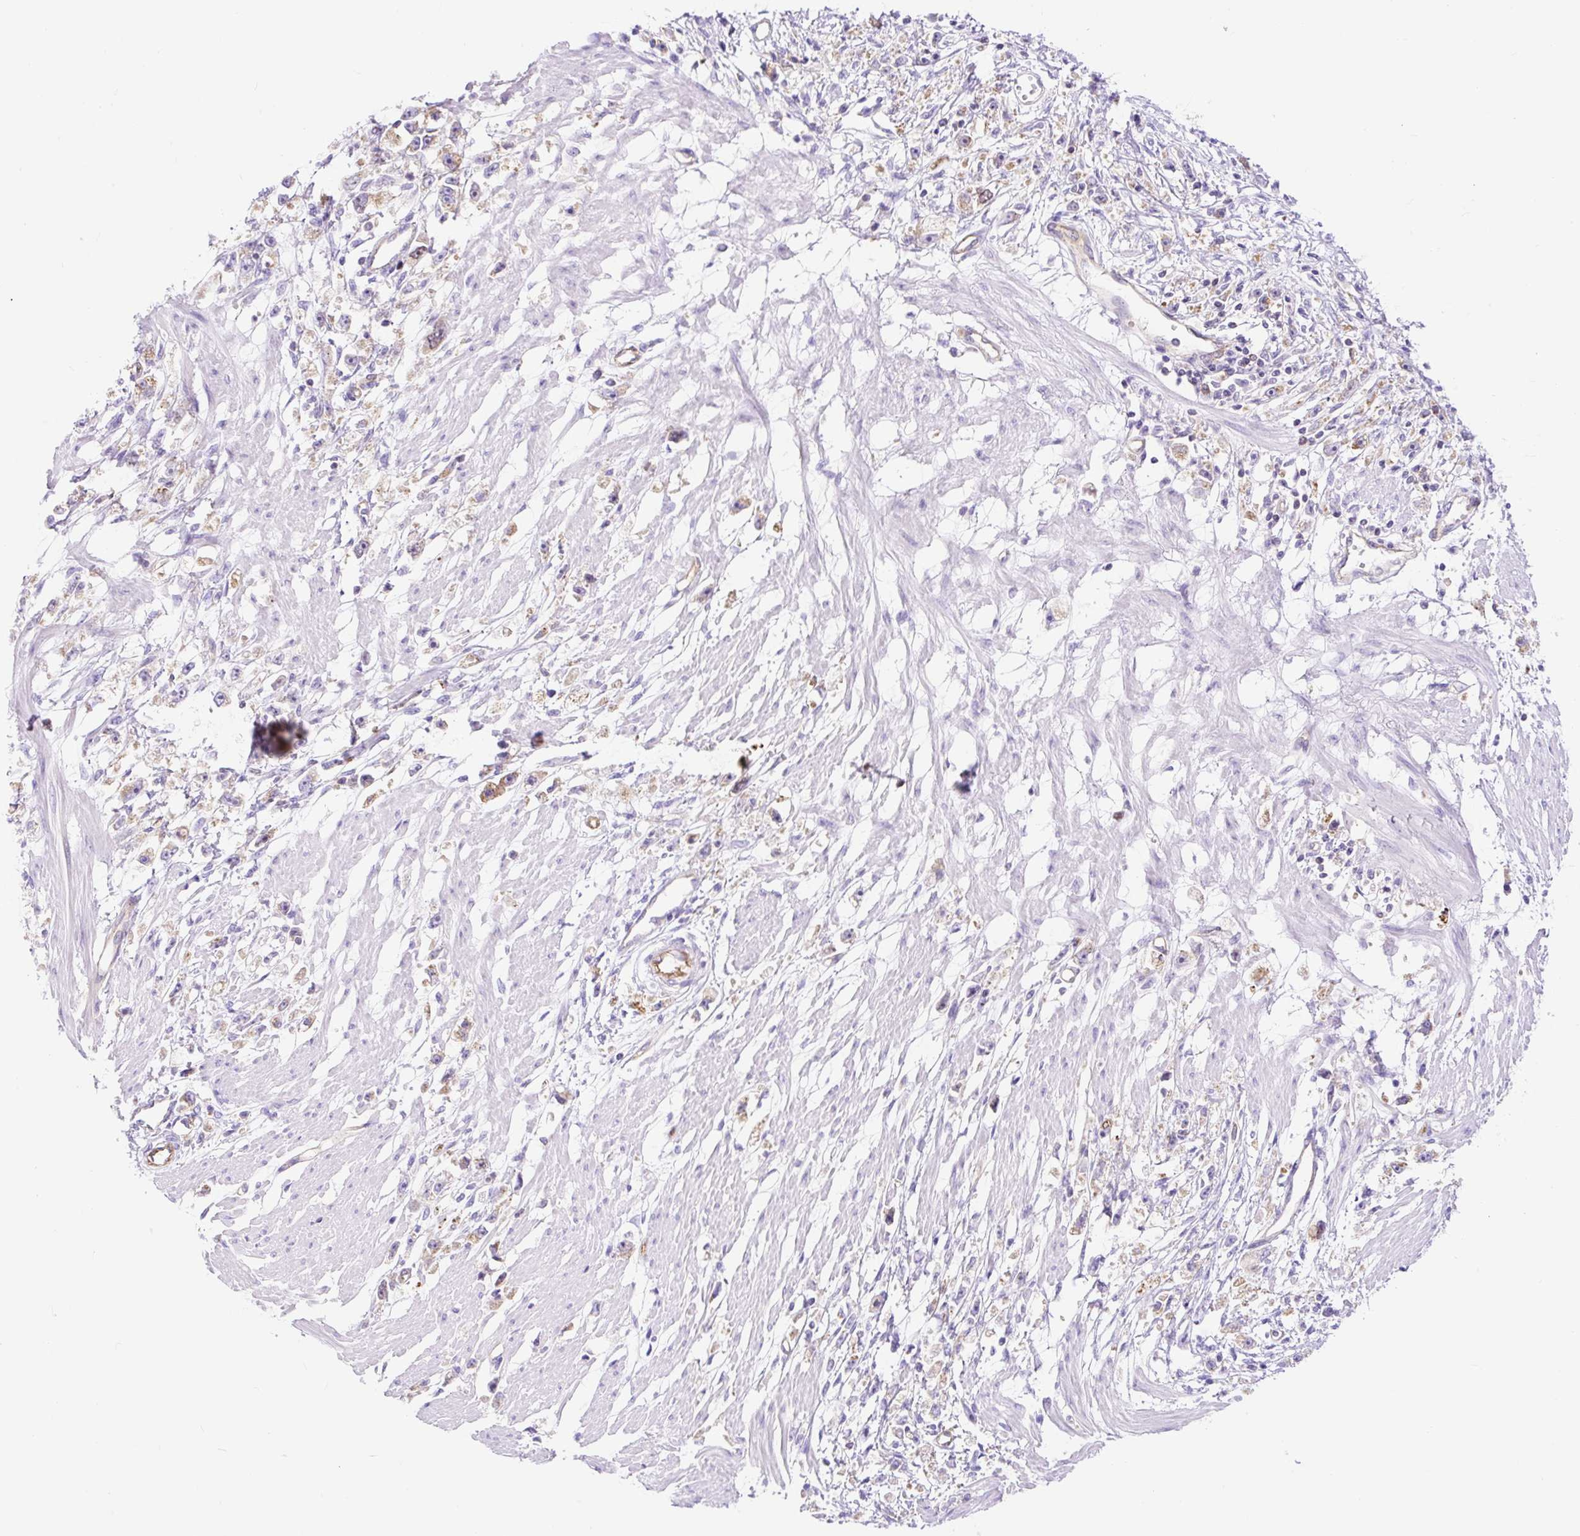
{"staining": {"intensity": "weak", "quantity": "25%-75%", "location": "cytoplasmic/membranous"}, "tissue": "stomach cancer", "cell_type": "Tumor cells", "image_type": "cancer", "snomed": [{"axis": "morphology", "description": "Adenocarcinoma, NOS"}, {"axis": "topography", "description": "Stomach"}], "caption": "Immunohistochemistry (IHC) (DAB) staining of human adenocarcinoma (stomach) exhibits weak cytoplasmic/membranous protein staining in about 25%-75% of tumor cells. The staining is performed using DAB (3,3'-diaminobenzidine) brown chromogen to label protein expression. The nuclei are counter-stained blue using hematoxylin.", "gene": "HIP1R", "patient": {"sex": "female", "age": 59}}